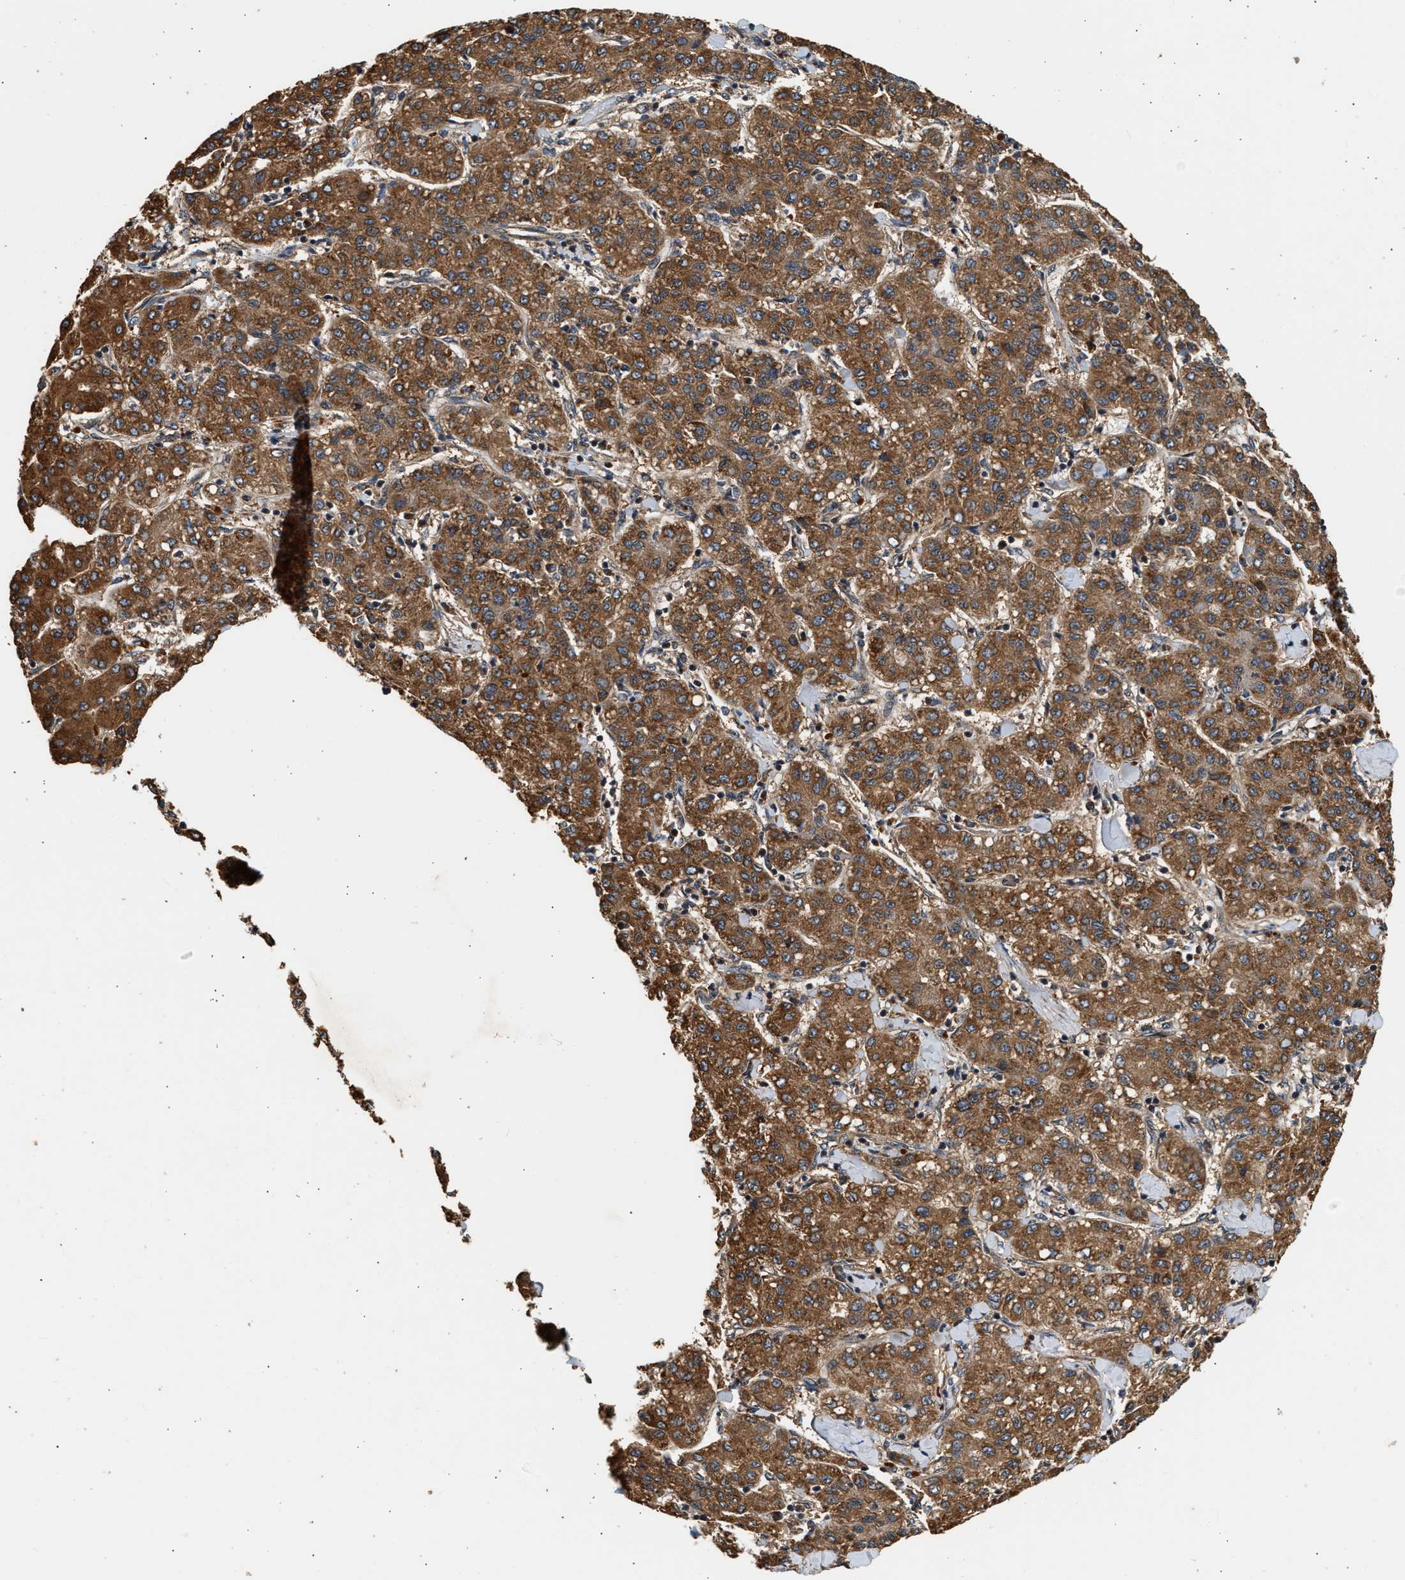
{"staining": {"intensity": "strong", "quantity": ">75%", "location": "cytoplasmic/membranous"}, "tissue": "liver cancer", "cell_type": "Tumor cells", "image_type": "cancer", "snomed": [{"axis": "morphology", "description": "Carcinoma, Hepatocellular, NOS"}, {"axis": "topography", "description": "Liver"}], "caption": "A high-resolution micrograph shows IHC staining of liver hepatocellular carcinoma, which demonstrates strong cytoplasmic/membranous positivity in about >75% of tumor cells.", "gene": "DUSP14", "patient": {"sex": "male", "age": 65}}